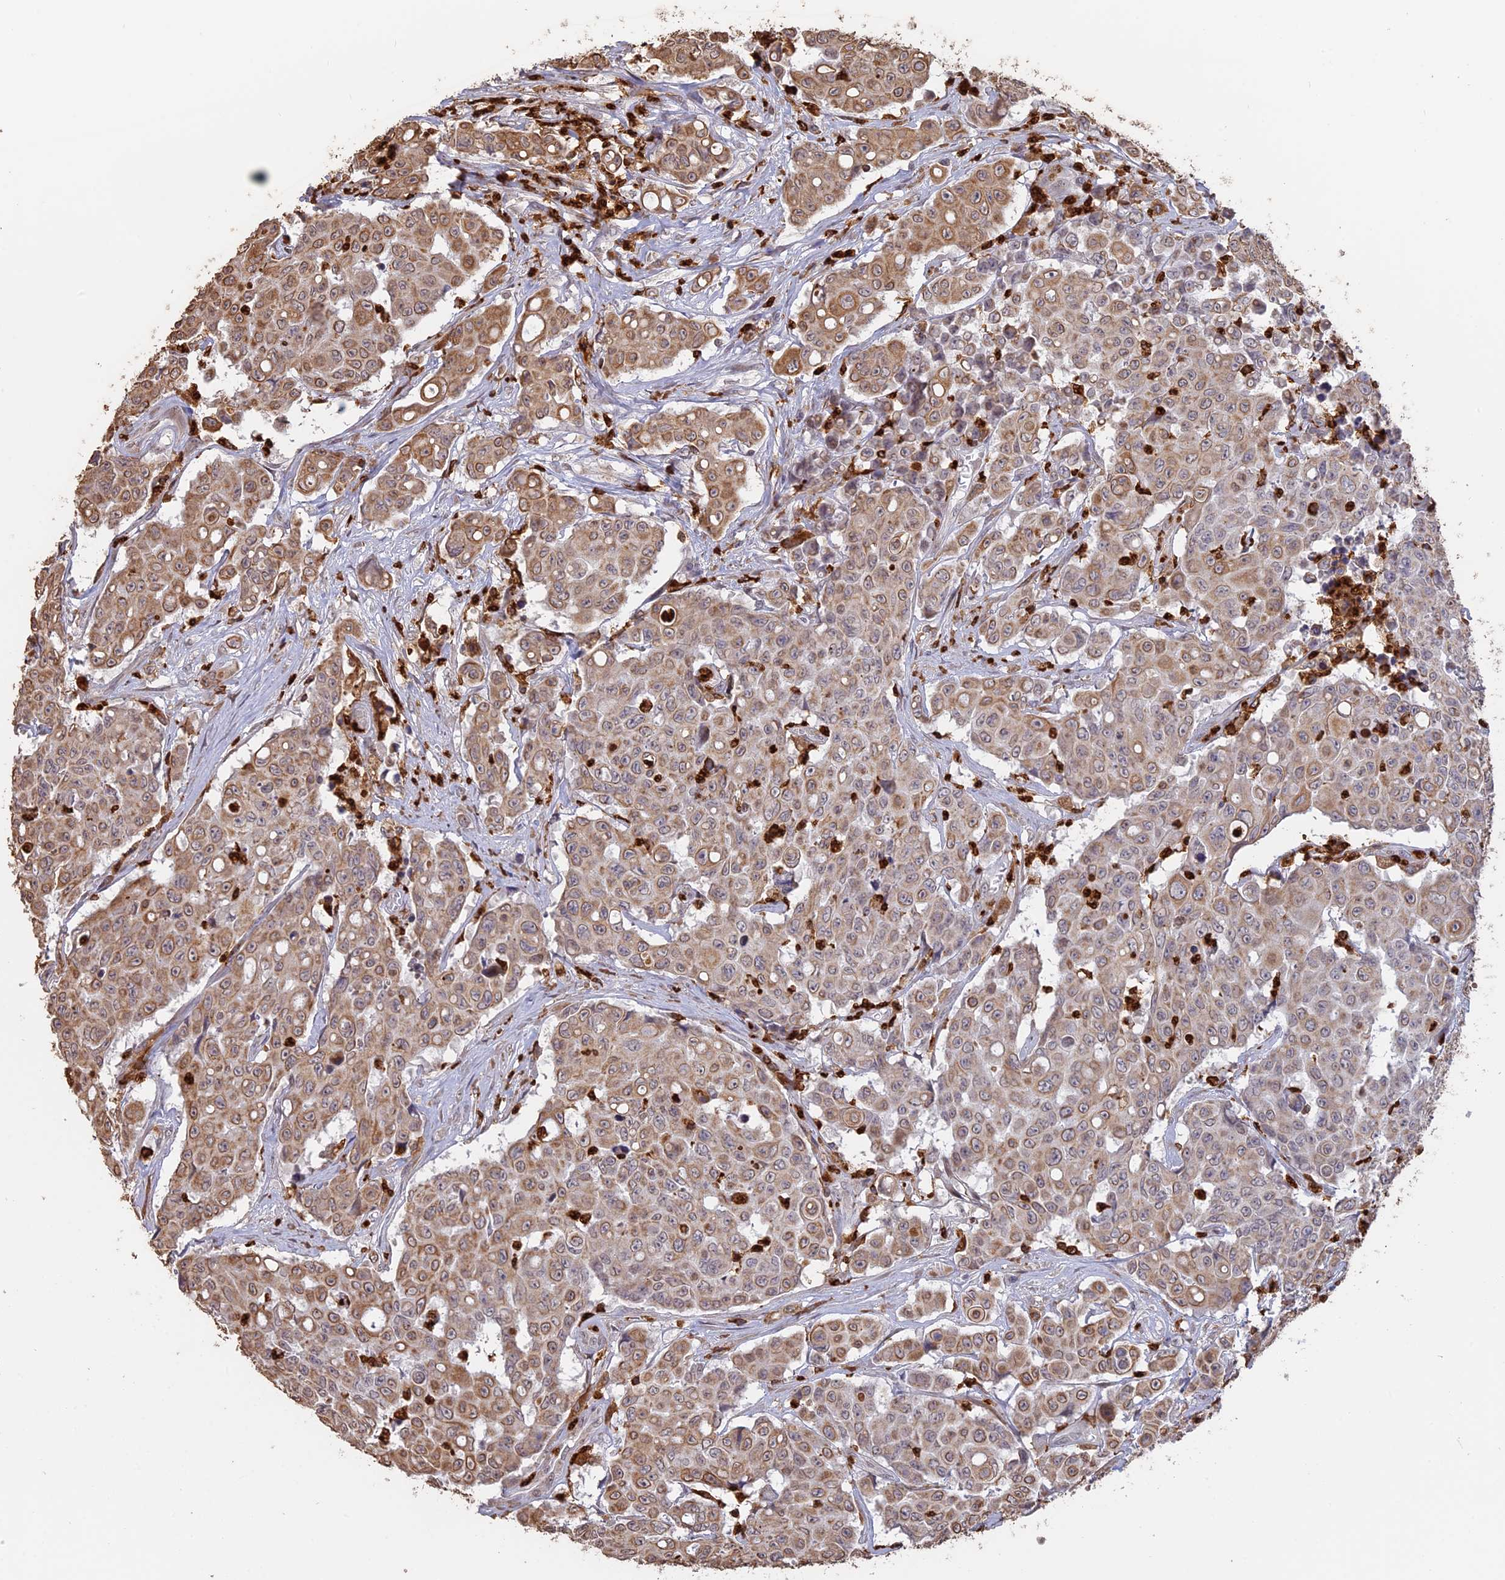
{"staining": {"intensity": "moderate", "quantity": ">75%", "location": "cytoplasmic/membranous"}, "tissue": "colorectal cancer", "cell_type": "Tumor cells", "image_type": "cancer", "snomed": [{"axis": "morphology", "description": "Adenocarcinoma, NOS"}, {"axis": "topography", "description": "Colon"}], "caption": "Colorectal cancer (adenocarcinoma) stained with DAB immunohistochemistry (IHC) displays medium levels of moderate cytoplasmic/membranous positivity in about >75% of tumor cells.", "gene": "APOBR", "patient": {"sex": "male", "age": 51}}